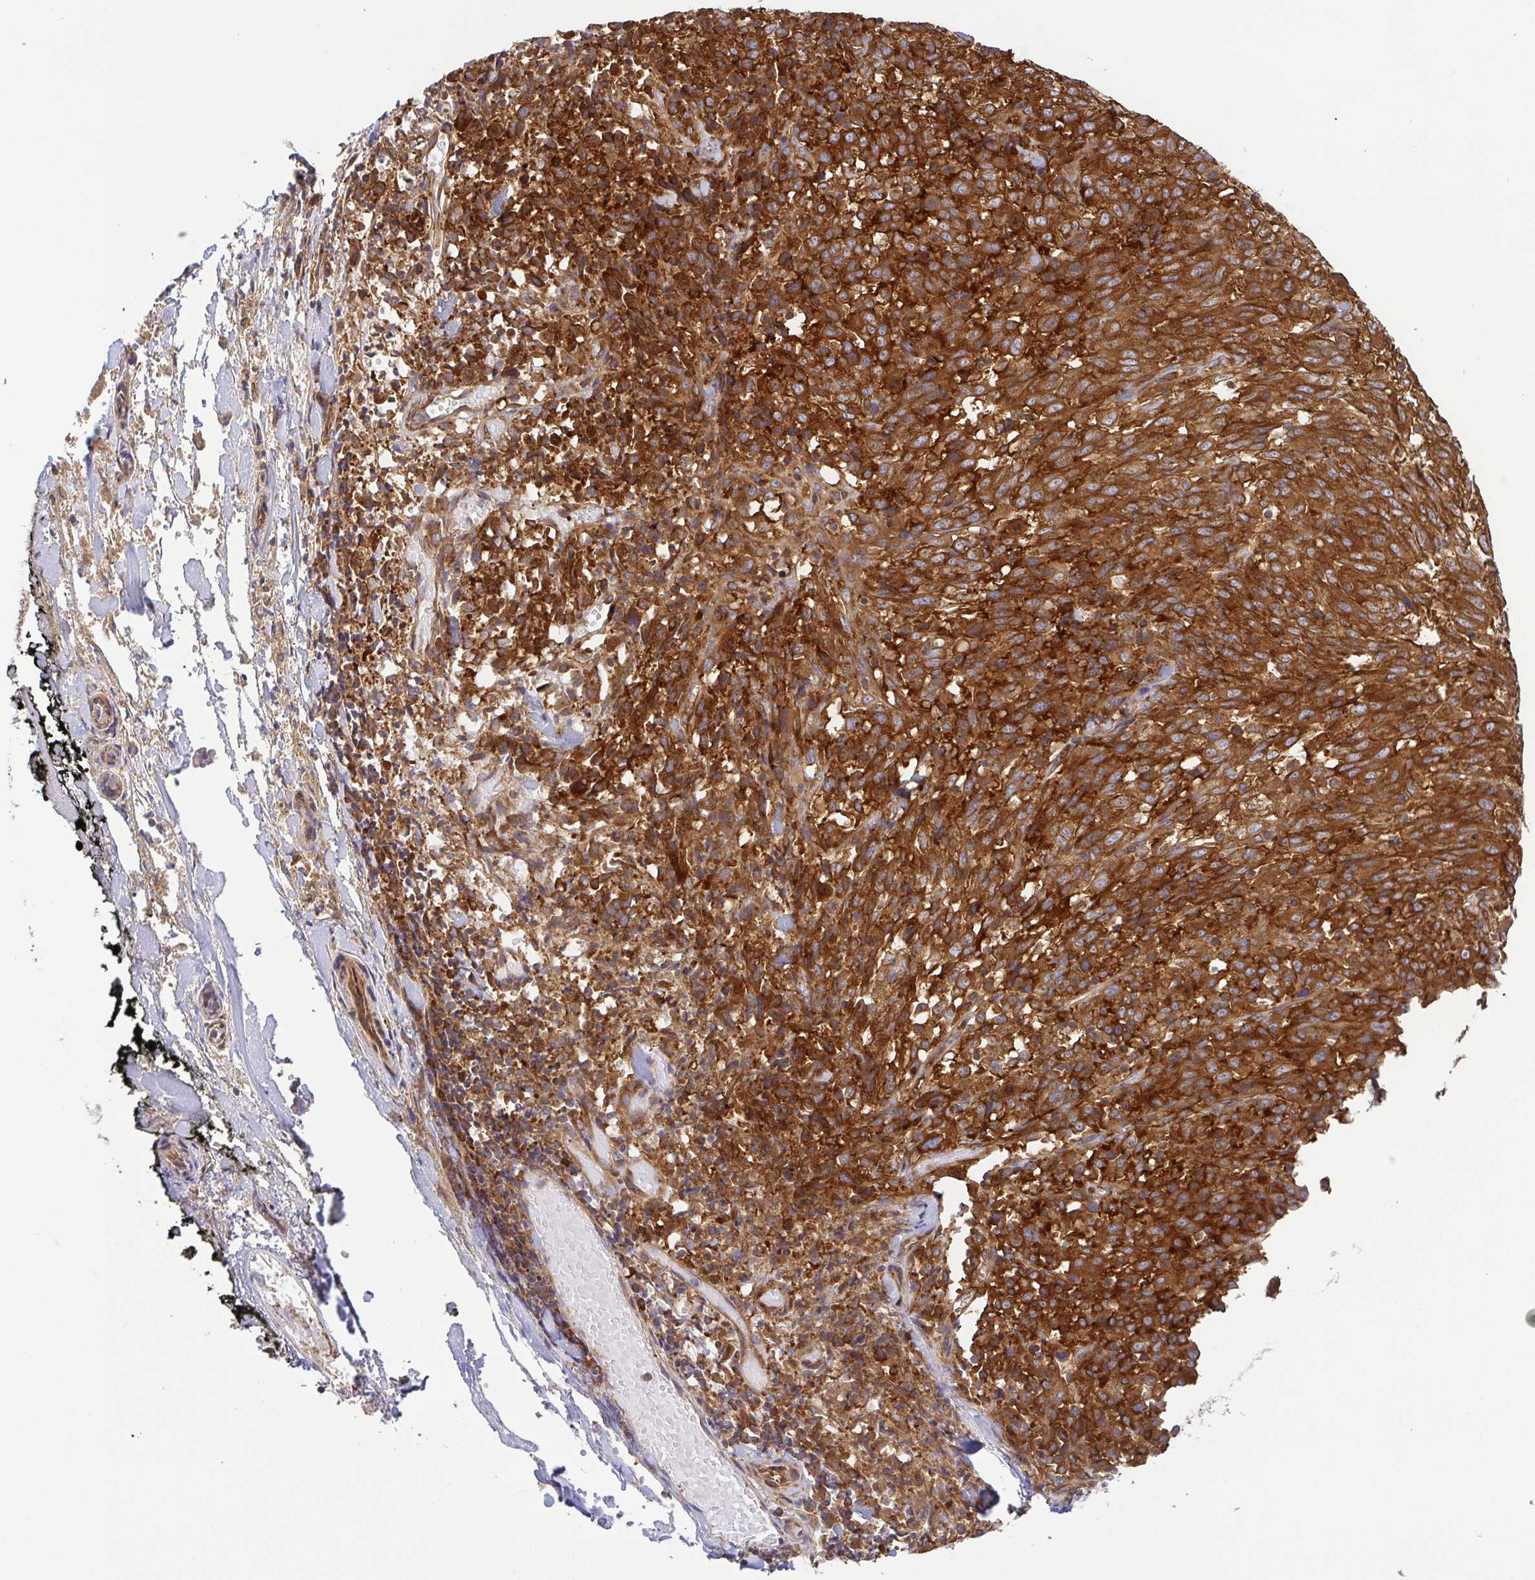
{"staining": {"intensity": "strong", "quantity": ">75%", "location": "cytoplasmic/membranous"}, "tissue": "melanoma", "cell_type": "Tumor cells", "image_type": "cancer", "snomed": [{"axis": "morphology", "description": "Malignant melanoma, NOS"}, {"axis": "topography", "description": "Skin"}], "caption": "Approximately >75% of tumor cells in malignant melanoma show strong cytoplasmic/membranous protein expression as visualized by brown immunohistochemical staining.", "gene": "KIF5B", "patient": {"sex": "female", "age": 91}}